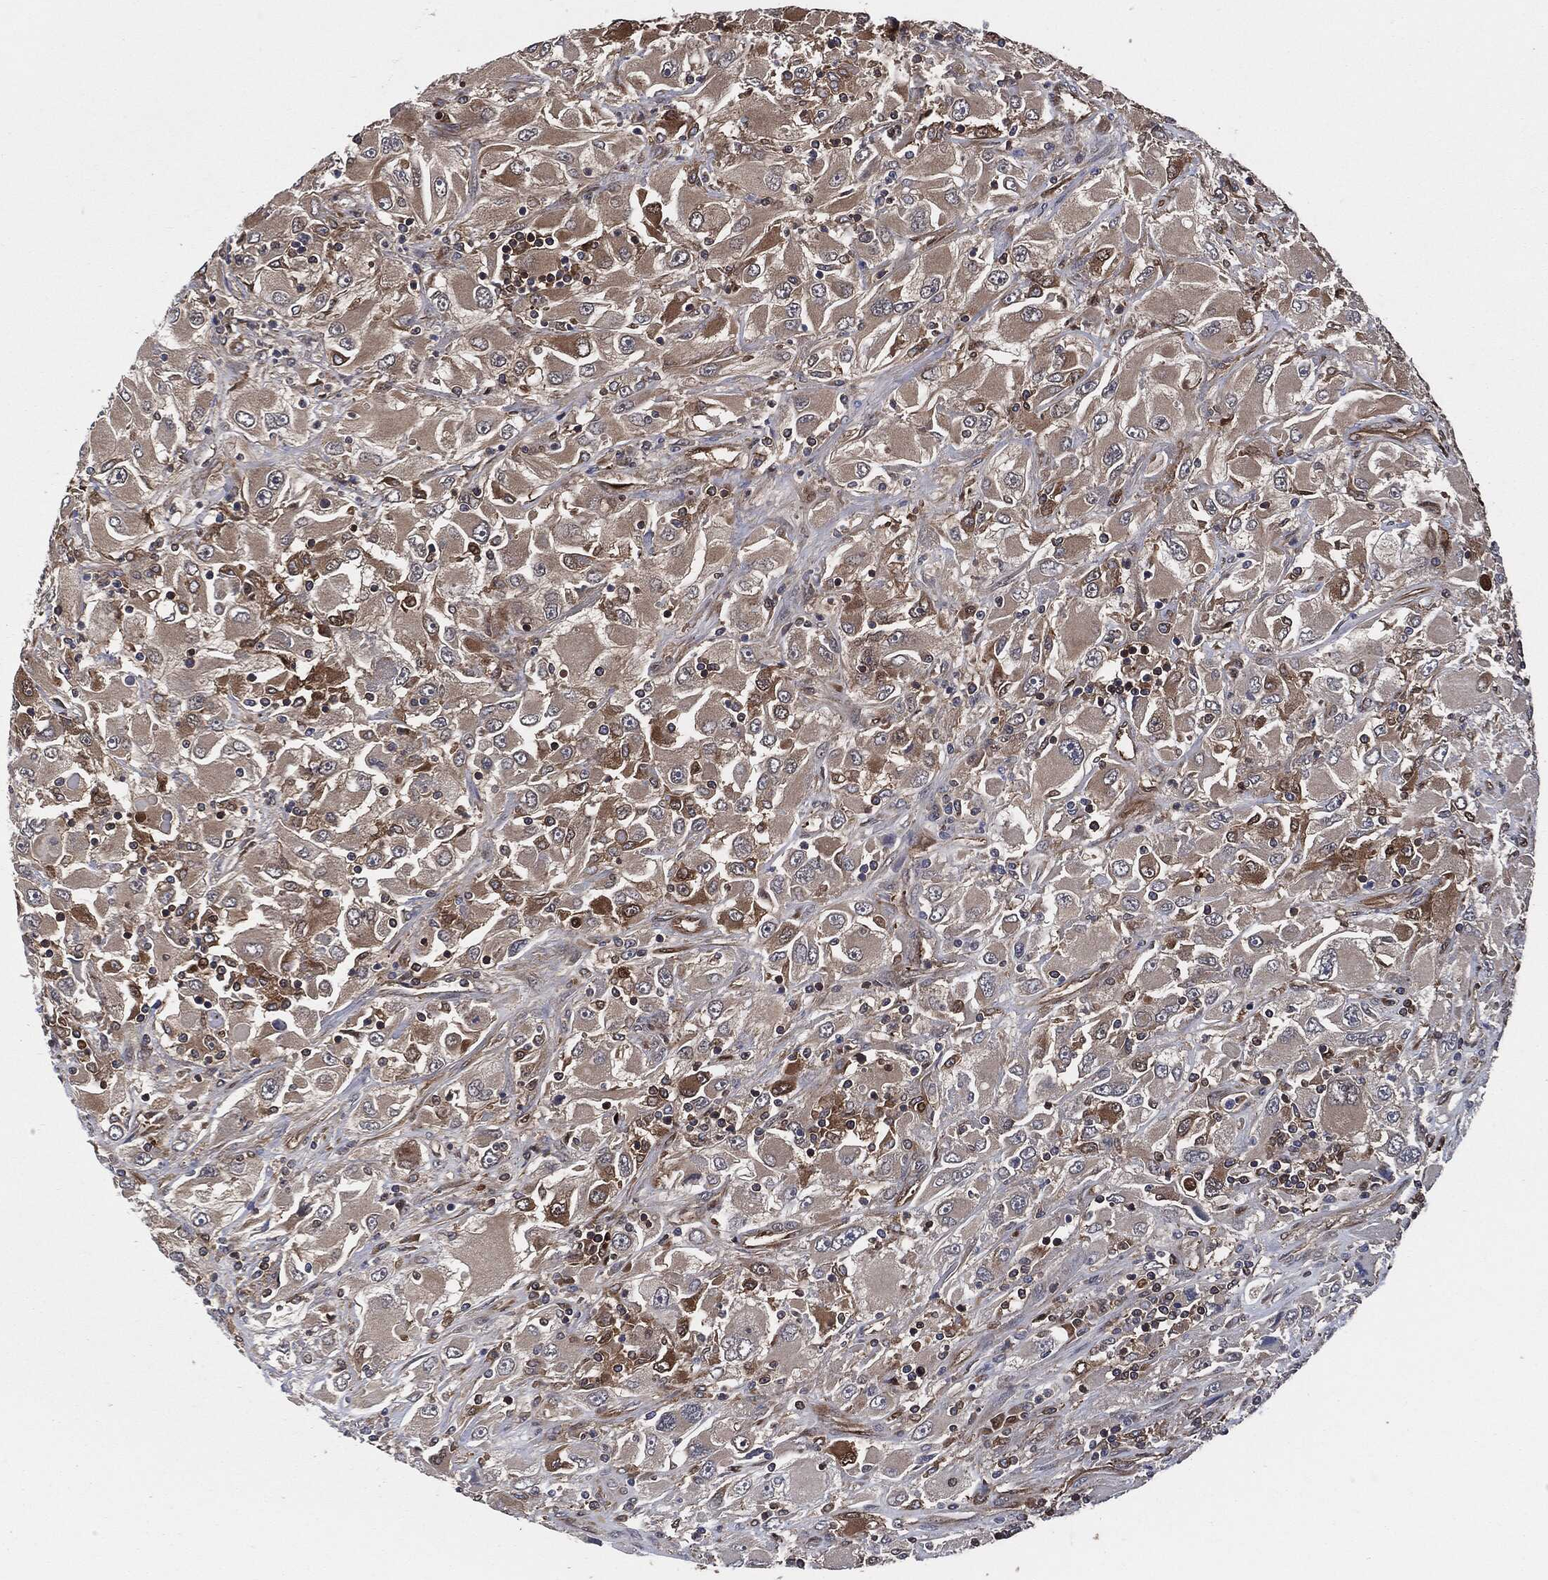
{"staining": {"intensity": "strong", "quantity": "25%-75%", "location": "cytoplasmic/membranous"}, "tissue": "renal cancer", "cell_type": "Tumor cells", "image_type": "cancer", "snomed": [{"axis": "morphology", "description": "Adenocarcinoma, NOS"}, {"axis": "topography", "description": "Kidney"}], "caption": "High-power microscopy captured an IHC histopathology image of renal cancer (adenocarcinoma), revealing strong cytoplasmic/membranous staining in about 25%-75% of tumor cells. (DAB IHC with brightfield microscopy, high magnification).", "gene": "XPNPEP1", "patient": {"sex": "female", "age": 52}}